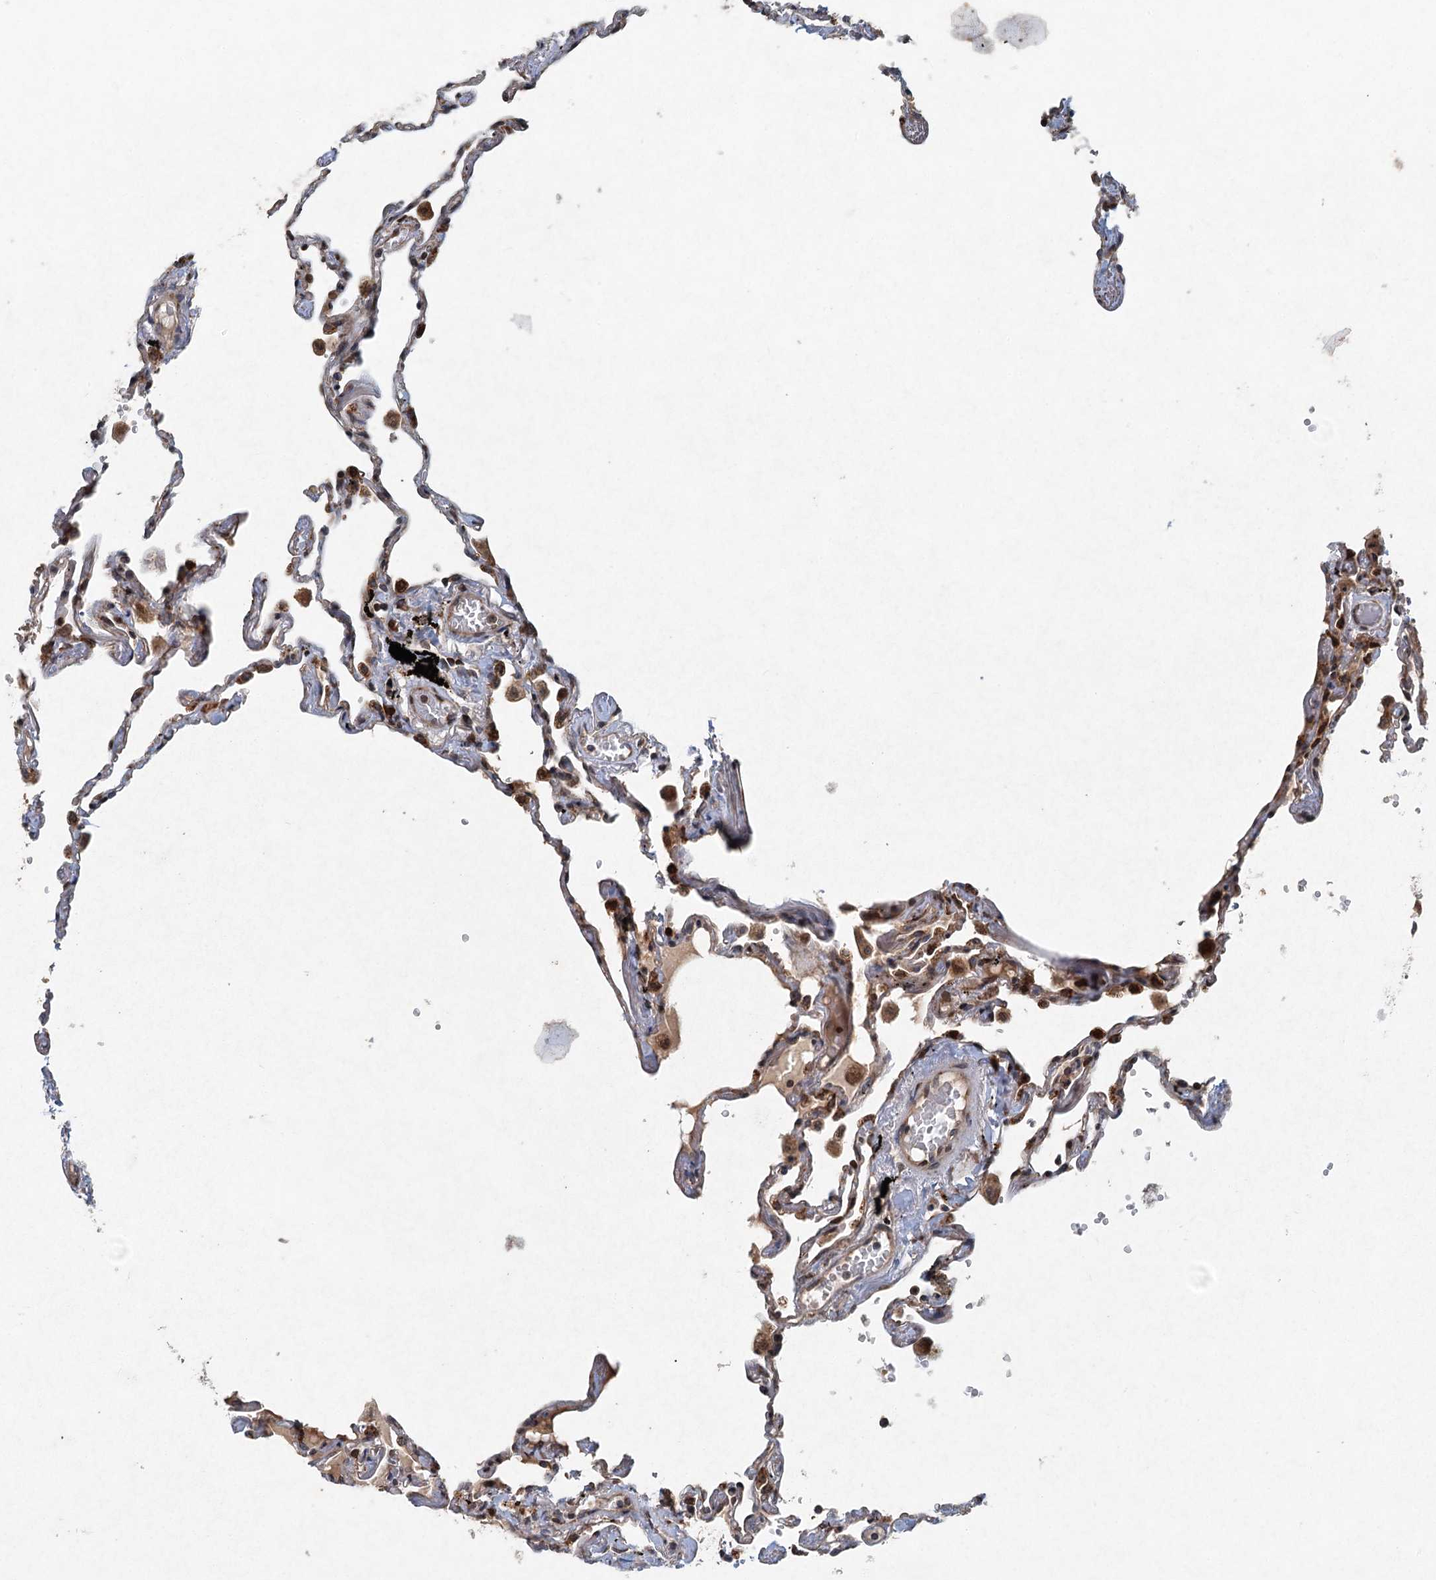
{"staining": {"intensity": "moderate", "quantity": "25%-75%", "location": "nuclear"}, "tissue": "lung", "cell_type": "Alveolar cells", "image_type": "normal", "snomed": [{"axis": "morphology", "description": "Normal tissue, NOS"}, {"axis": "topography", "description": "Lung"}], "caption": "Lung stained with DAB immunohistochemistry shows medium levels of moderate nuclear expression in approximately 25%-75% of alveolar cells. The staining is performed using DAB (3,3'-diaminobenzidine) brown chromogen to label protein expression. The nuclei are counter-stained blue using hematoxylin.", "gene": "SRPX2", "patient": {"sex": "female", "age": 67}}